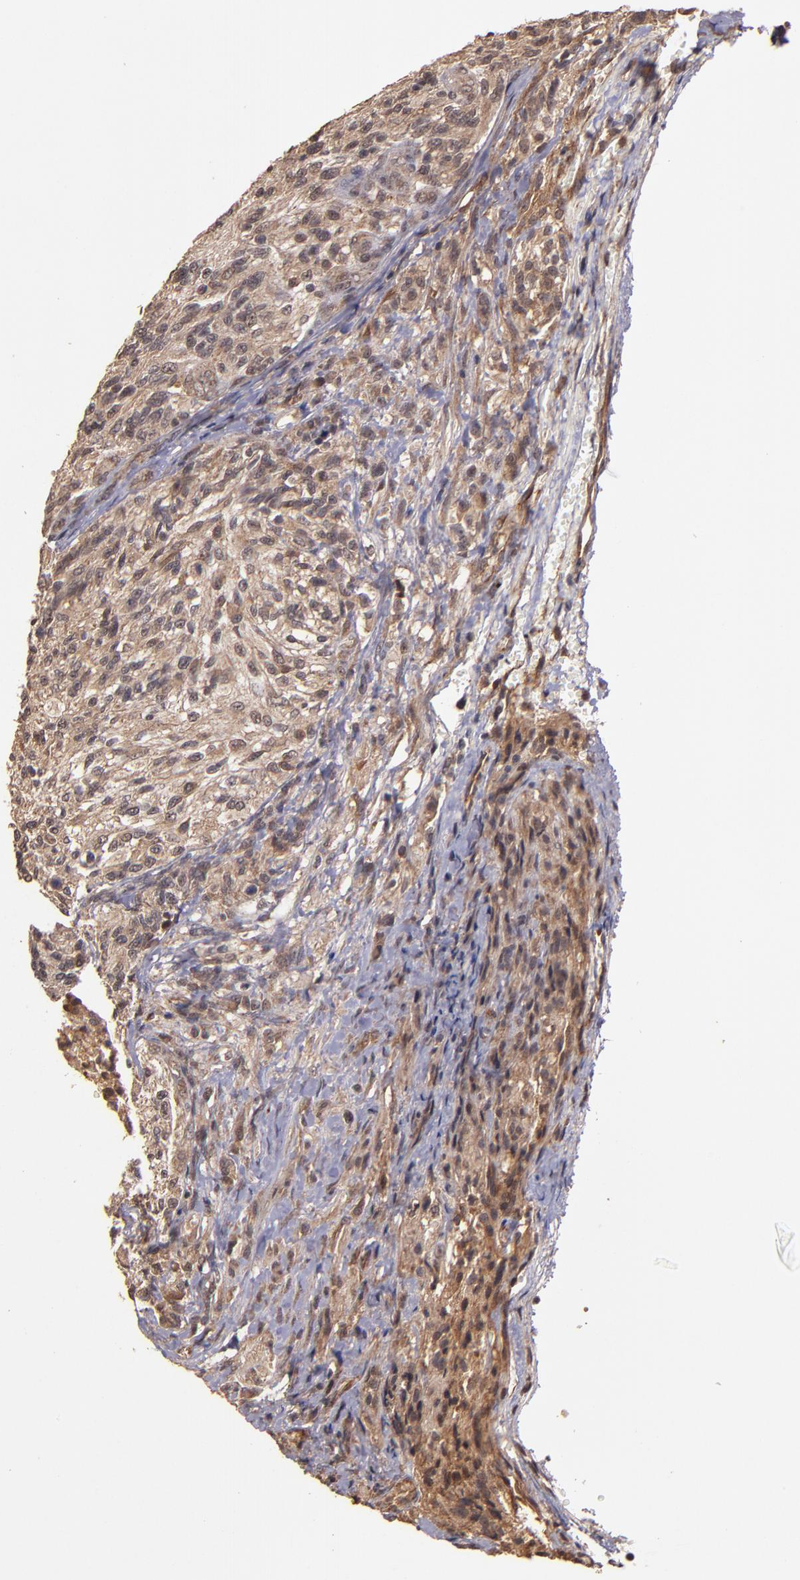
{"staining": {"intensity": "moderate", "quantity": ">75%", "location": "cytoplasmic/membranous"}, "tissue": "glioma", "cell_type": "Tumor cells", "image_type": "cancer", "snomed": [{"axis": "morphology", "description": "Normal tissue, NOS"}, {"axis": "morphology", "description": "Glioma, malignant, High grade"}, {"axis": "topography", "description": "Cerebral cortex"}], "caption": "DAB (3,3'-diaminobenzidine) immunohistochemical staining of human malignant glioma (high-grade) demonstrates moderate cytoplasmic/membranous protein staining in approximately >75% of tumor cells. The staining was performed using DAB (3,3'-diaminobenzidine) to visualize the protein expression in brown, while the nuclei were stained in blue with hematoxylin (Magnification: 20x).", "gene": "RIOK3", "patient": {"sex": "male", "age": 56}}